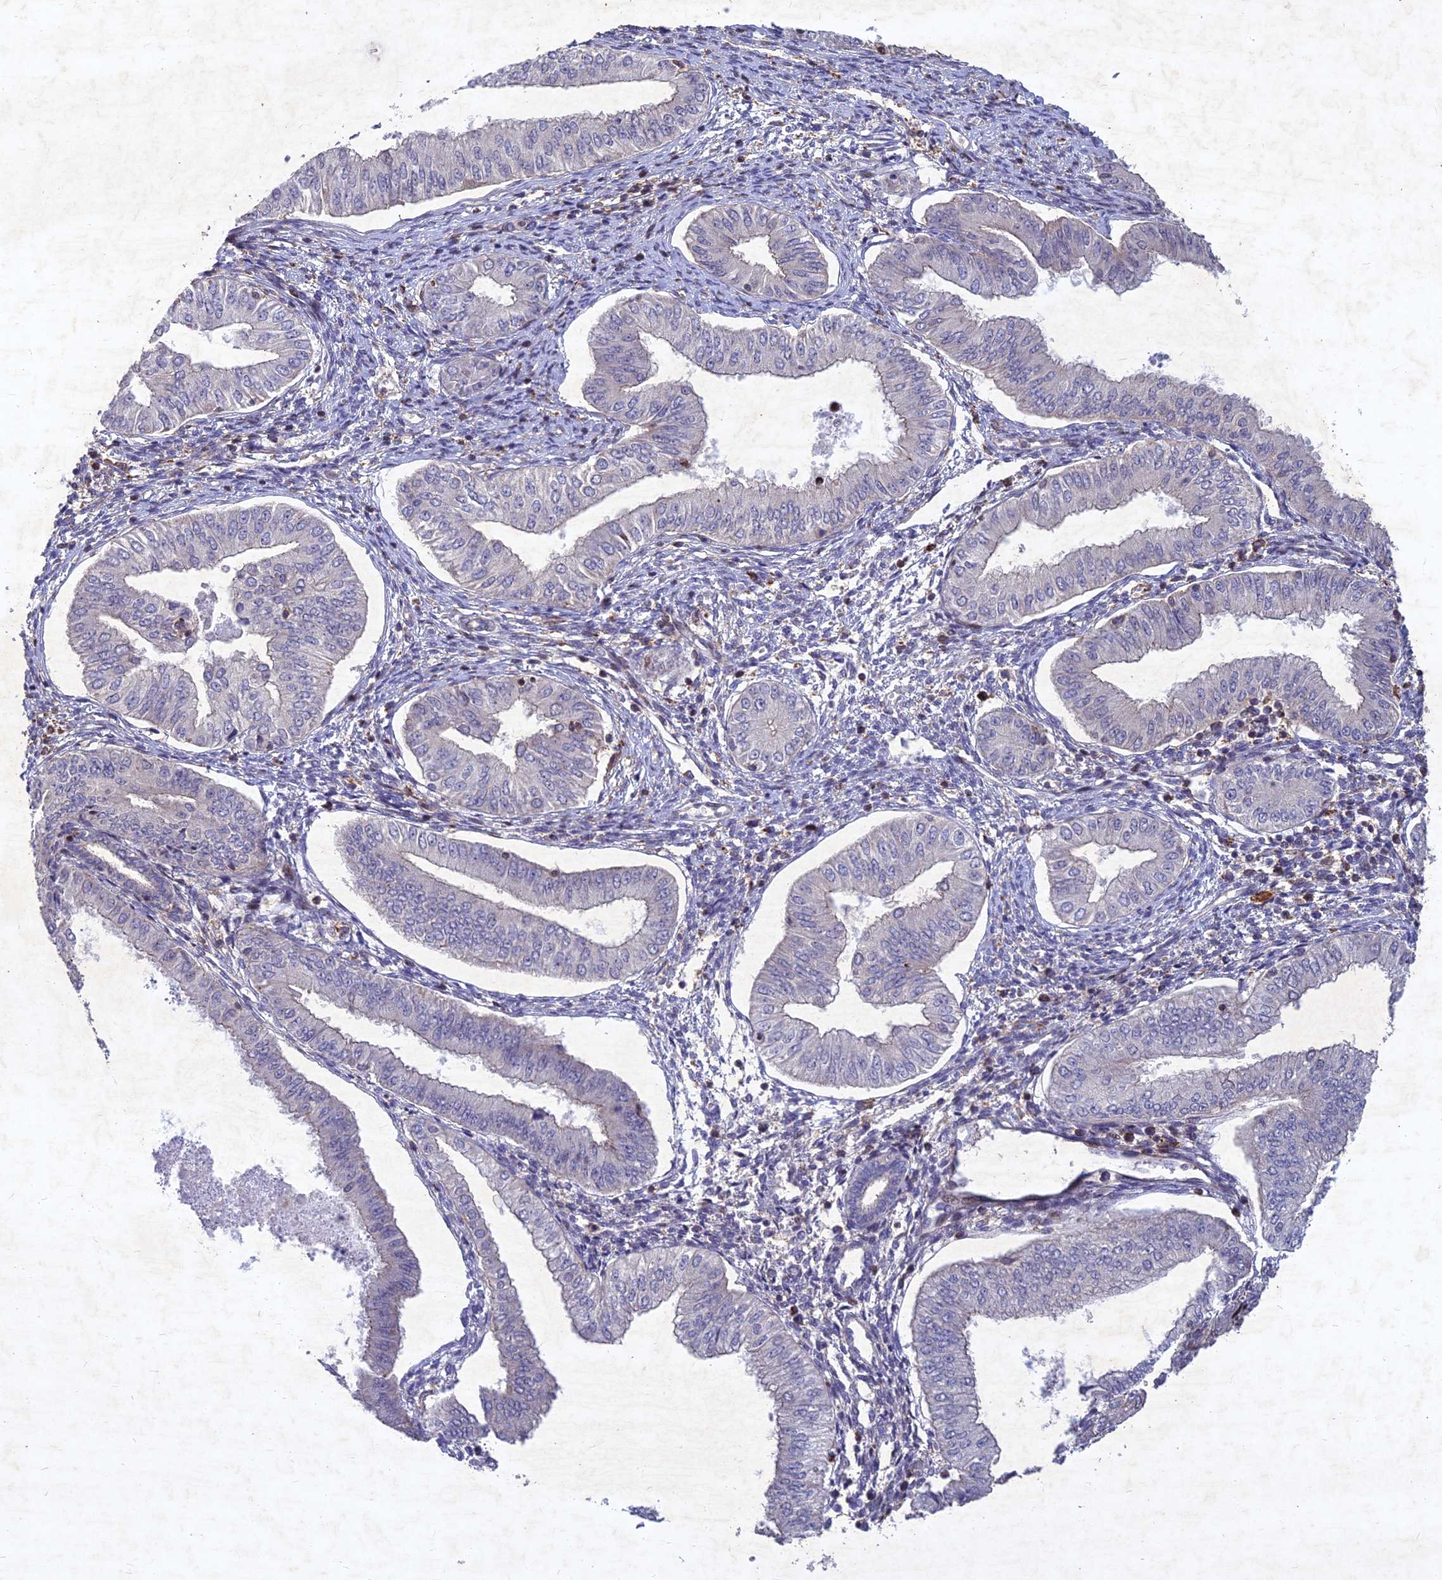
{"staining": {"intensity": "negative", "quantity": "none", "location": "none"}, "tissue": "endometrial cancer", "cell_type": "Tumor cells", "image_type": "cancer", "snomed": [{"axis": "morphology", "description": "Normal tissue, NOS"}, {"axis": "morphology", "description": "Adenocarcinoma, NOS"}, {"axis": "topography", "description": "Endometrium"}], "caption": "This micrograph is of endometrial cancer stained with immunohistochemistry (IHC) to label a protein in brown with the nuclei are counter-stained blue. There is no positivity in tumor cells. (Brightfield microscopy of DAB IHC at high magnification).", "gene": "RELCH", "patient": {"sex": "female", "age": 53}}